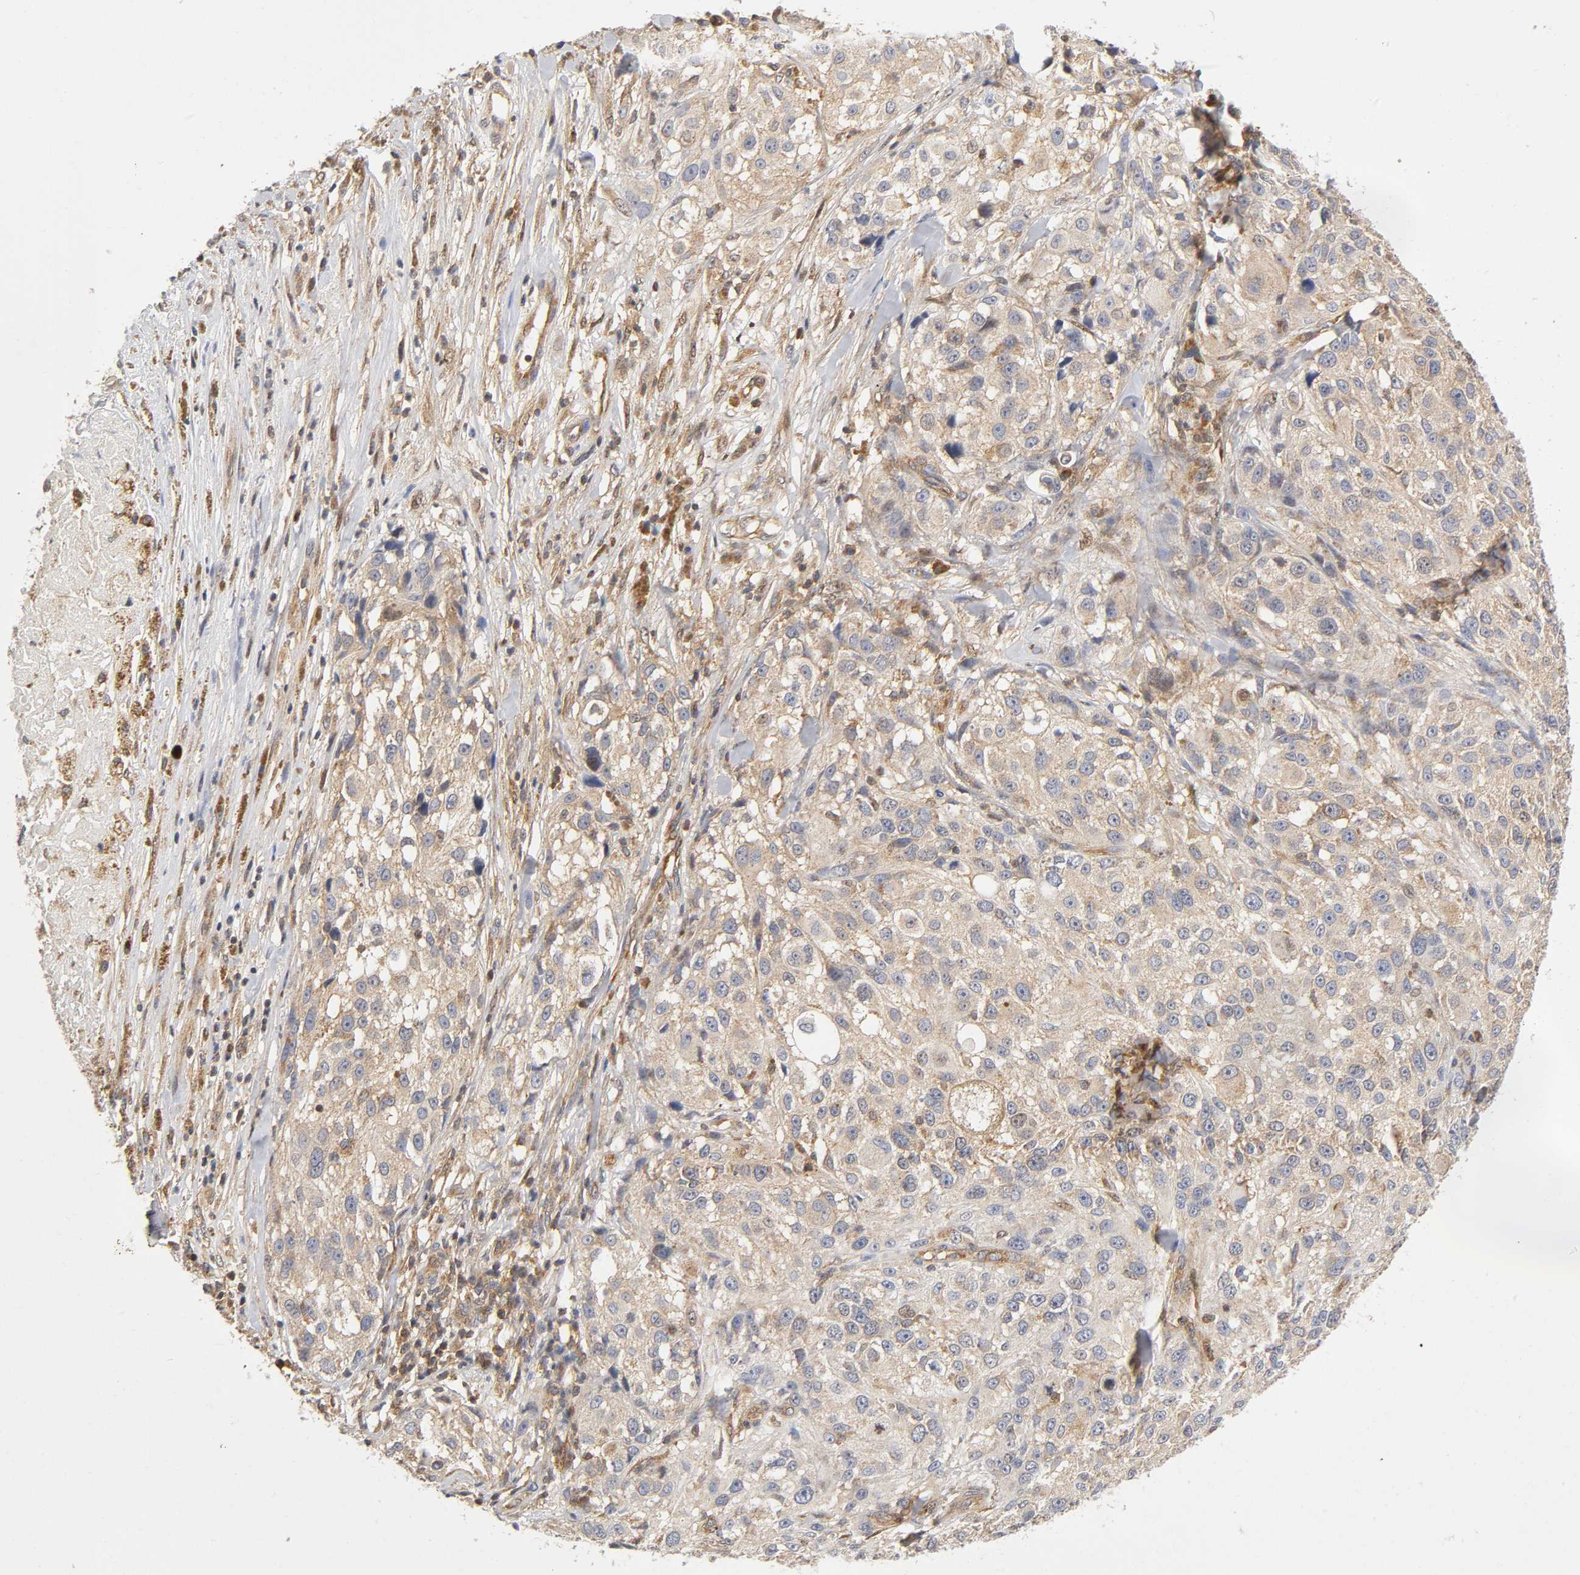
{"staining": {"intensity": "weak", "quantity": "25%-75%", "location": "cytoplasmic/membranous"}, "tissue": "melanoma", "cell_type": "Tumor cells", "image_type": "cancer", "snomed": [{"axis": "morphology", "description": "Necrosis, NOS"}, {"axis": "morphology", "description": "Malignant melanoma, NOS"}, {"axis": "topography", "description": "Skin"}], "caption": "High-power microscopy captured an IHC micrograph of malignant melanoma, revealing weak cytoplasmic/membranous staining in approximately 25%-75% of tumor cells. (DAB IHC, brown staining for protein, blue staining for nuclei).", "gene": "PAFAH1B1", "patient": {"sex": "female", "age": 87}}